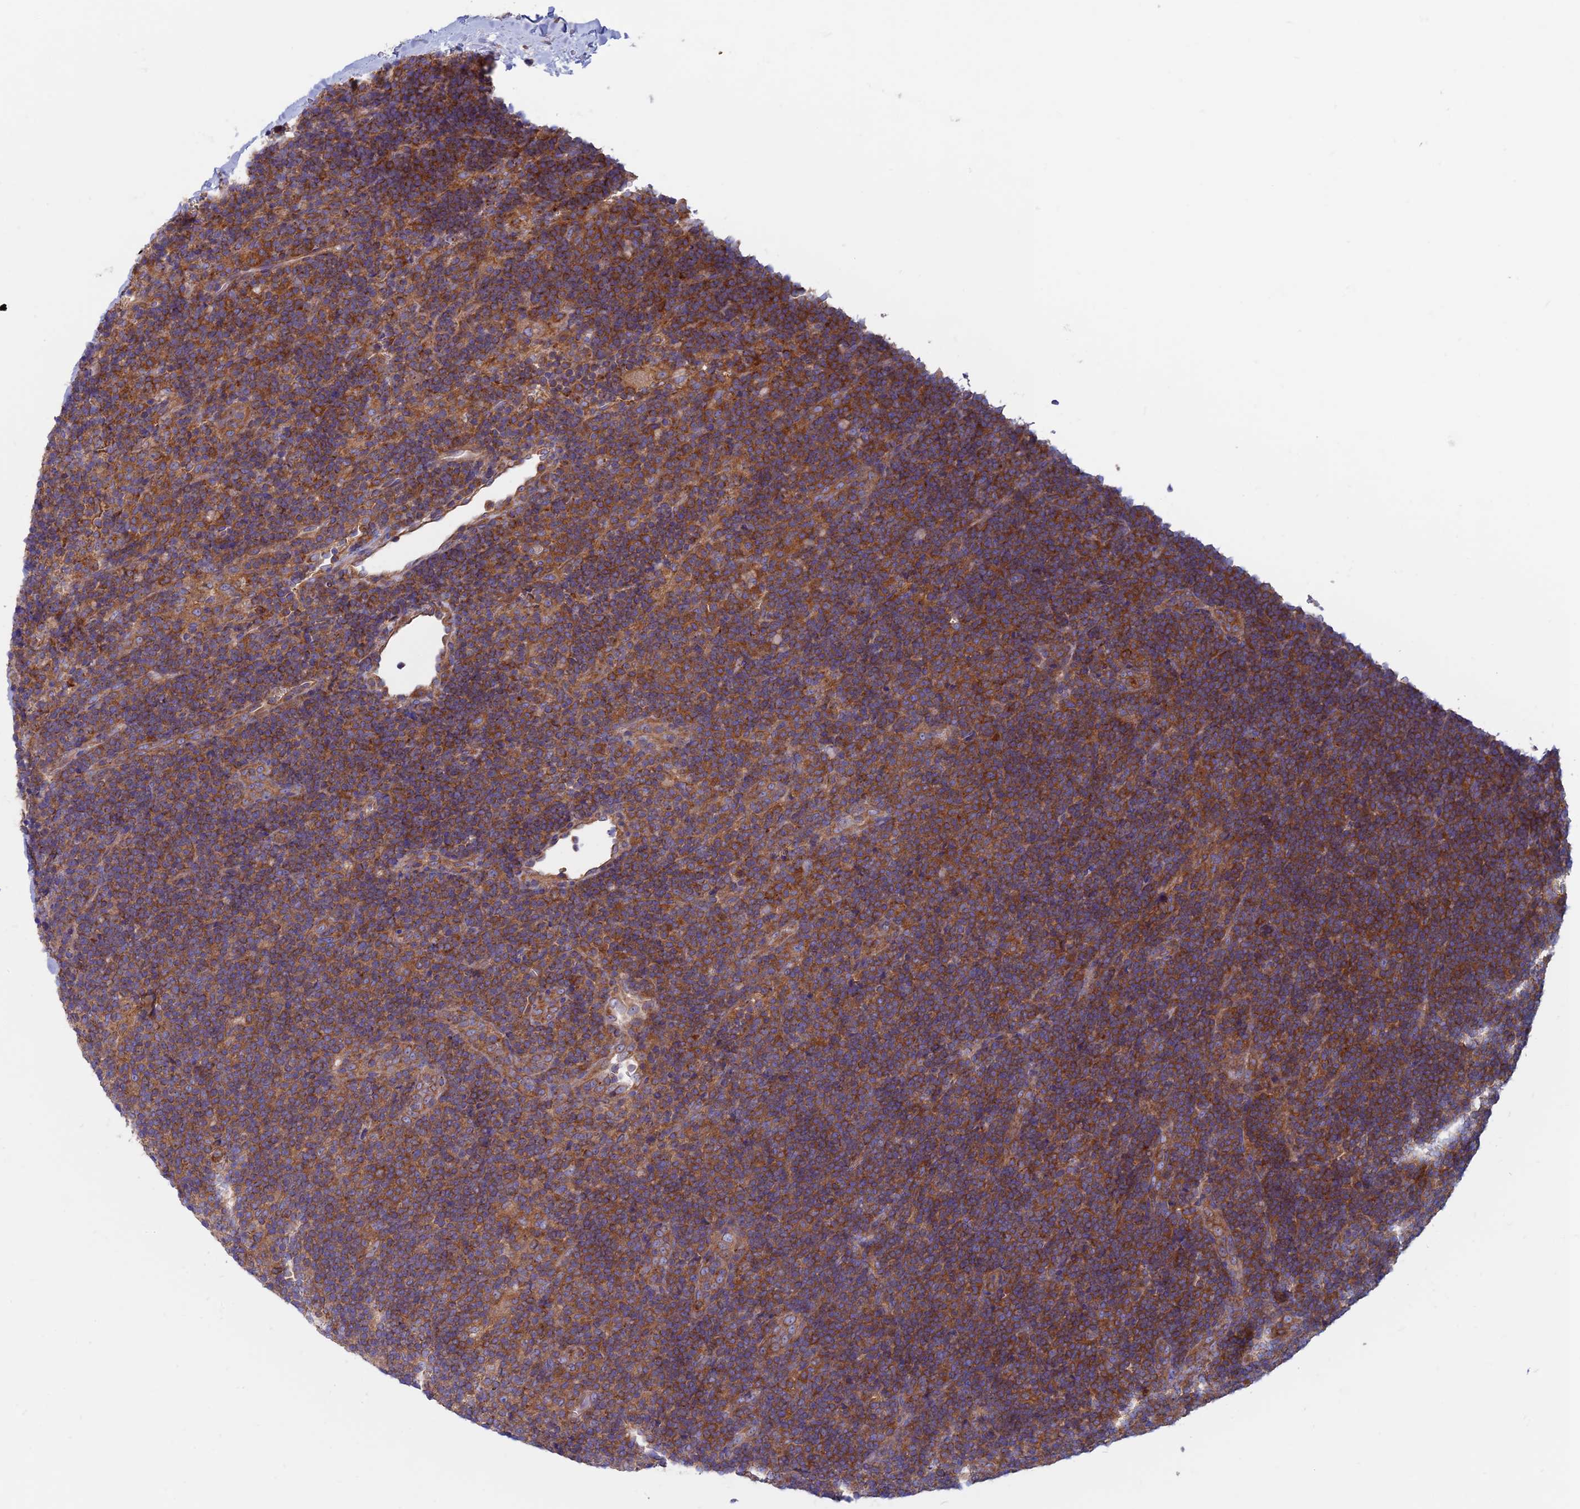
{"staining": {"intensity": "strong", "quantity": "25%-75%", "location": "cytoplasmic/membranous"}, "tissue": "lymphoma", "cell_type": "Tumor cells", "image_type": "cancer", "snomed": [{"axis": "morphology", "description": "Hodgkin's disease, NOS"}, {"axis": "topography", "description": "Lymph node"}], "caption": "Brown immunohistochemical staining in human lymphoma reveals strong cytoplasmic/membranous positivity in about 25%-75% of tumor cells.", "gene": "DNM1L", "patient": {"sex": "female", "age": 57}}